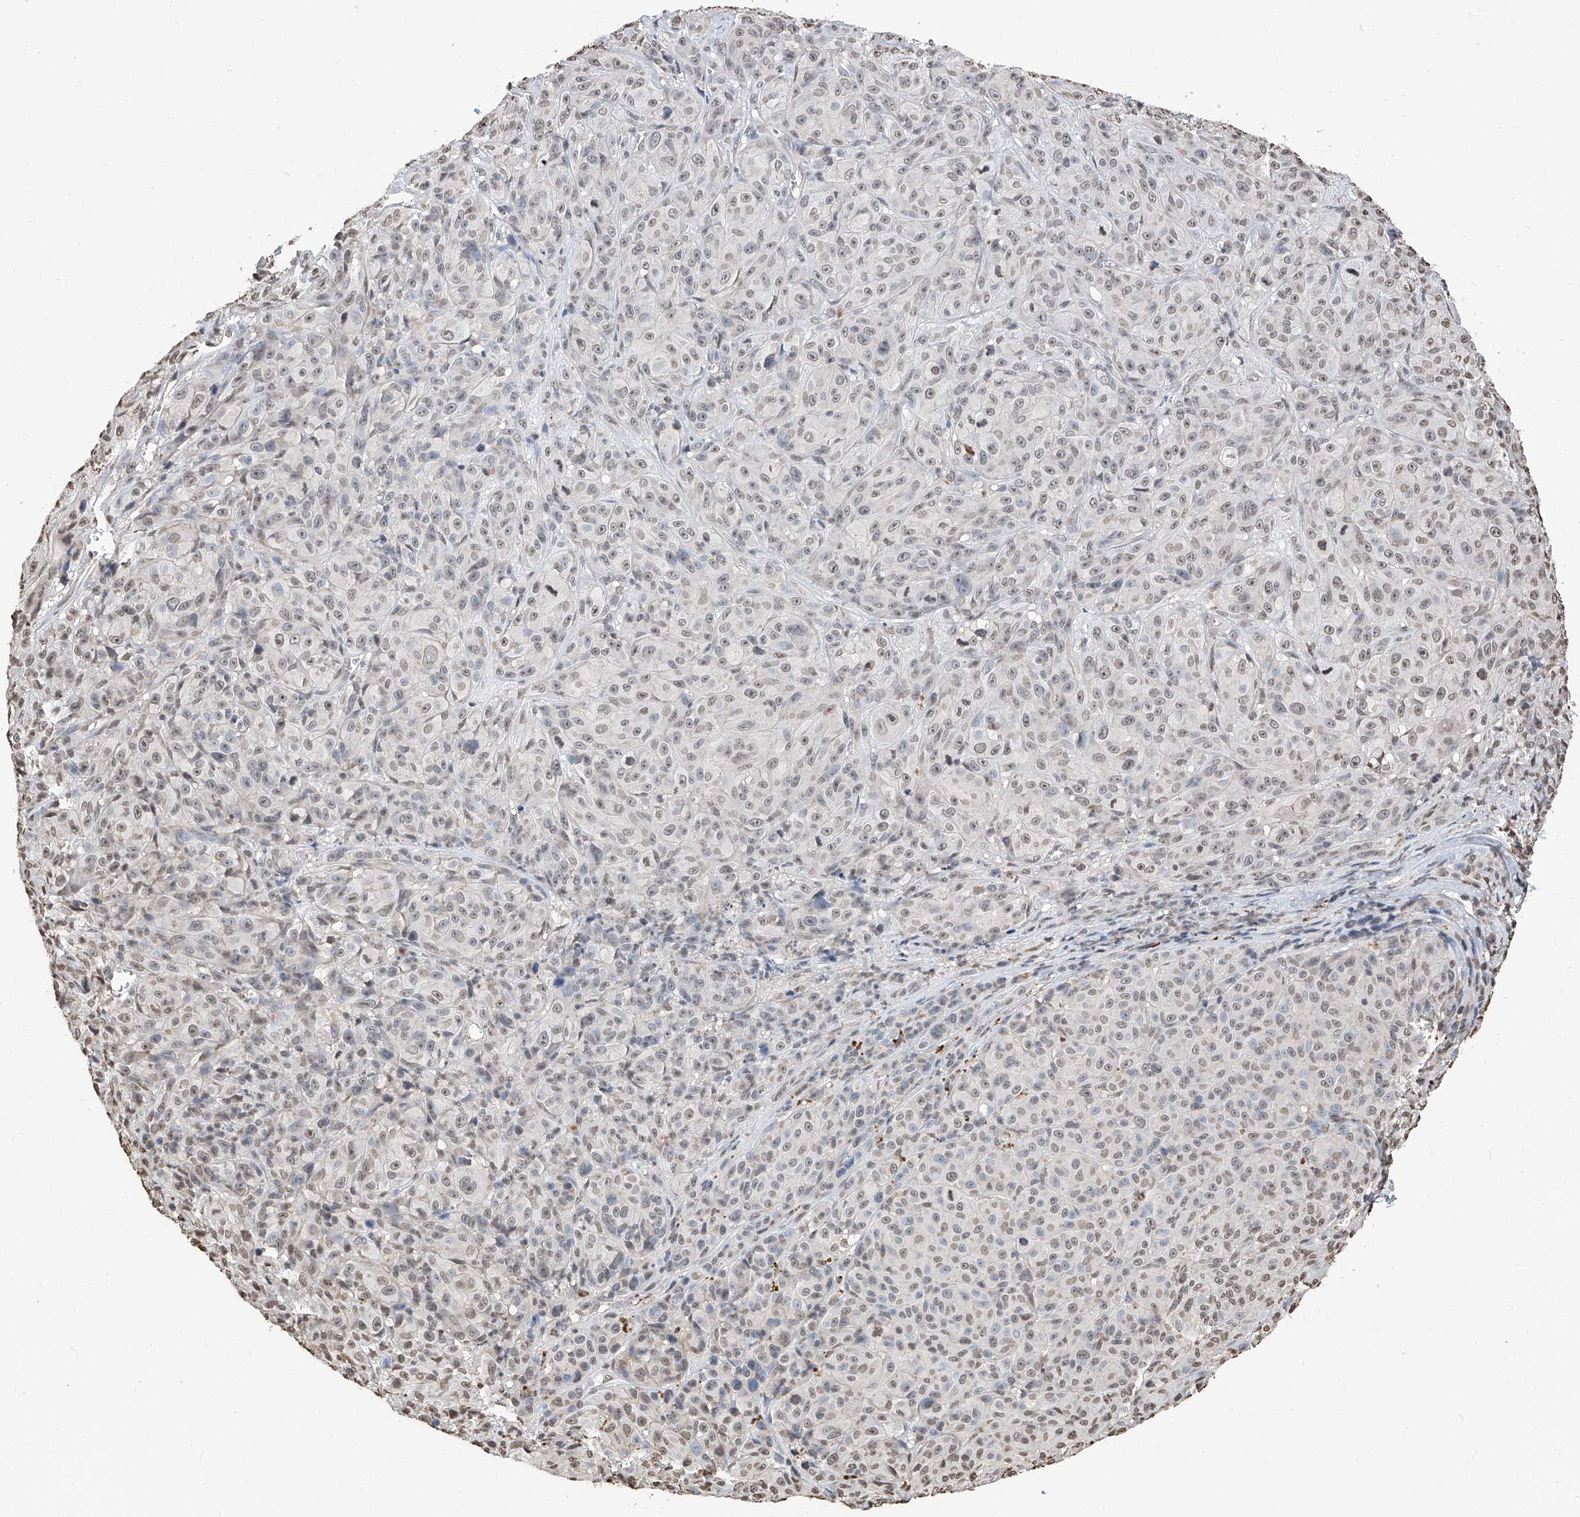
{"staining": {"intensity": "weak", "quantity": "<25%", "location": "cytoplasmic/membranous,nuclear"}, "tissue": "melanoma", "cell_type": "Tumor cells", "image_type": "cancer", "snomed": [{"axis": "morphology", "description": "Malignant melanoma, NOS"}, {"axis": "topography", "description": "Skin"}], "caption": "Histopathology image shows no significant protein expression in tumor cells of melanoma.", "gene": "RP9", "patient": {"sex": "male", "age": 73}}